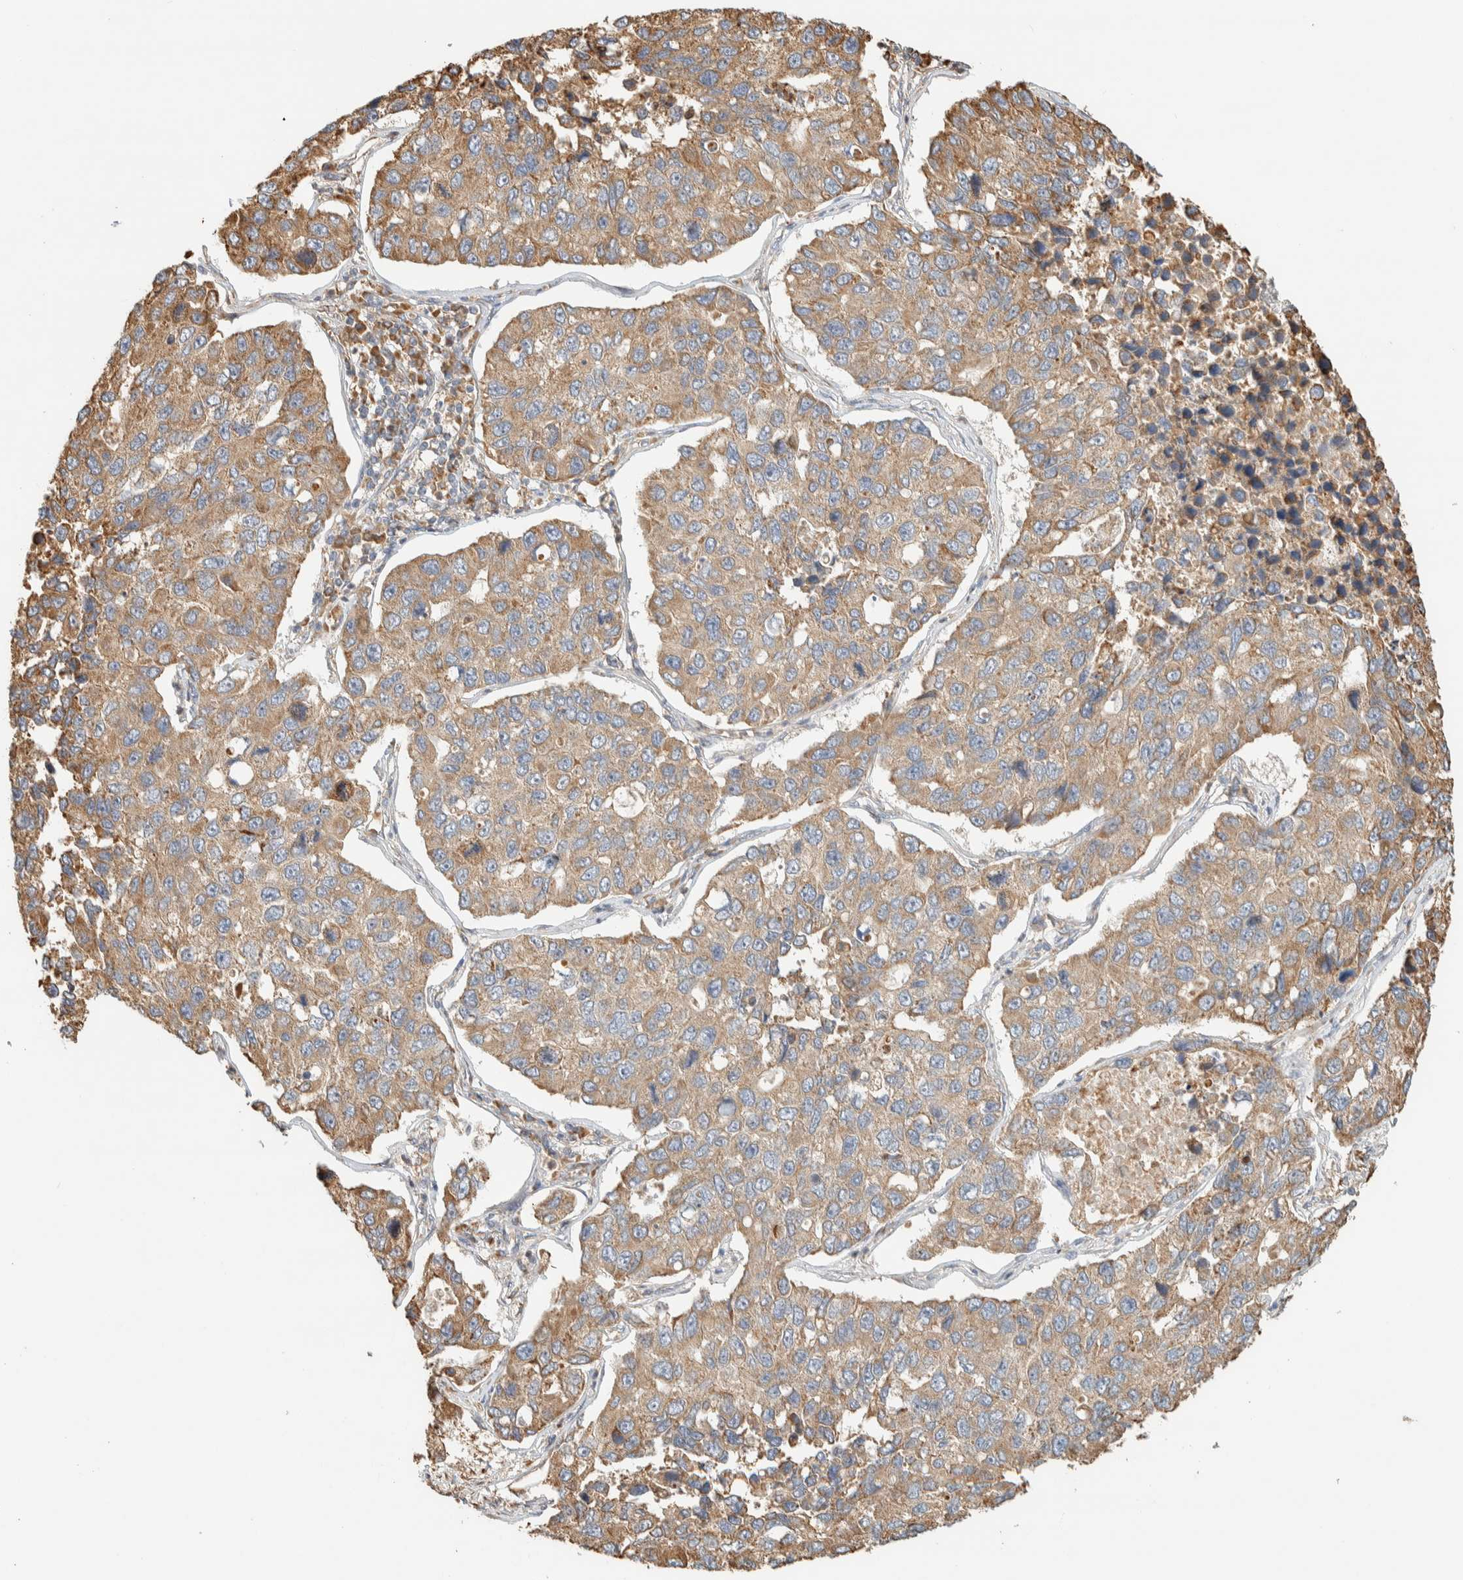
{"staining": {"intensity": "moderate", "quantity": ">75%", "location": "cytoplasmic/membranous"}, "tissue": "lung cancer", "cell_type": "Tumor cells", "image_type": "cancer", "snomed": [{"axis": "morphology", "description": "Adenocarcinoma, NOS"}, {"axis": "topography", "description": "Lung"}], "caption": "Protein positivity by immunohistochemistry reveals moderate cytoplasmic/membranous expression in about >75% of tumor cells in adenocarcinoma (lung).", "gene": "RAB11FIP1", "patient": {"sex": "male", "age": 64}}